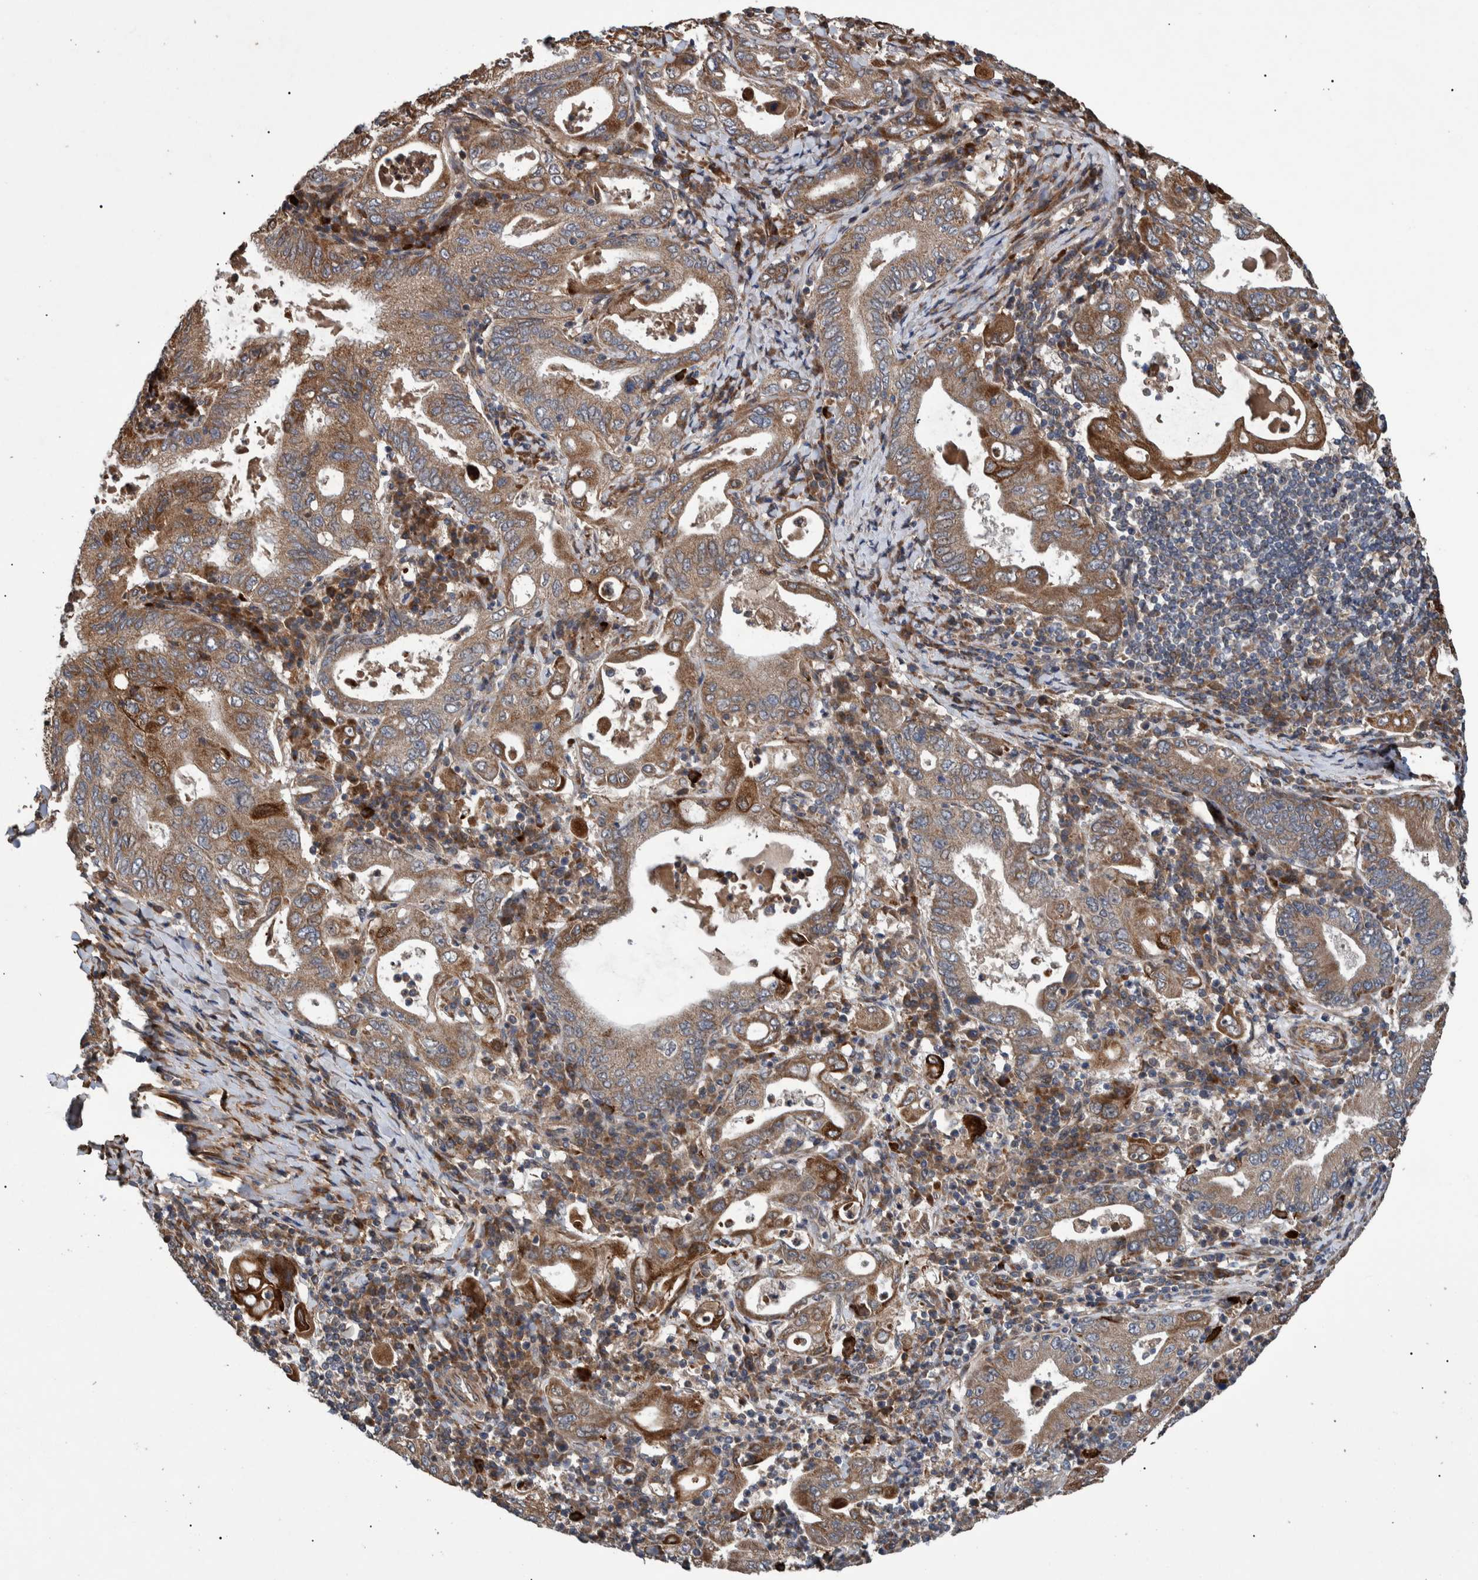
{"staining": {"intensity": "moderate", "quantity": ">75%", "location": "cytoplasmic/membranous"}, "tissue": "stomach cancer", "cell_type": "Tumor cells", "image_type": "cancer", "snomed": [{"axis": "morphology", "description": "Normal tissue, NOS"}, {"axis": "morphology", "description": "Adenocarcinoma, NOS"}, {"axis": "topography", "description": "Esophagus"}, {"axis": "topography", "description": "Stomach, upper"}, {"axis": "topography", "description": "Peripheral nerve tissue"}], "caption": "Protein staining reveals moderate cytoplasmic/membranous staining in about >75% of tumor cells in stomach adenocarcinoma.", "gene": "B3GNTL1", "patient": {"sex": "male", "age": 62}}